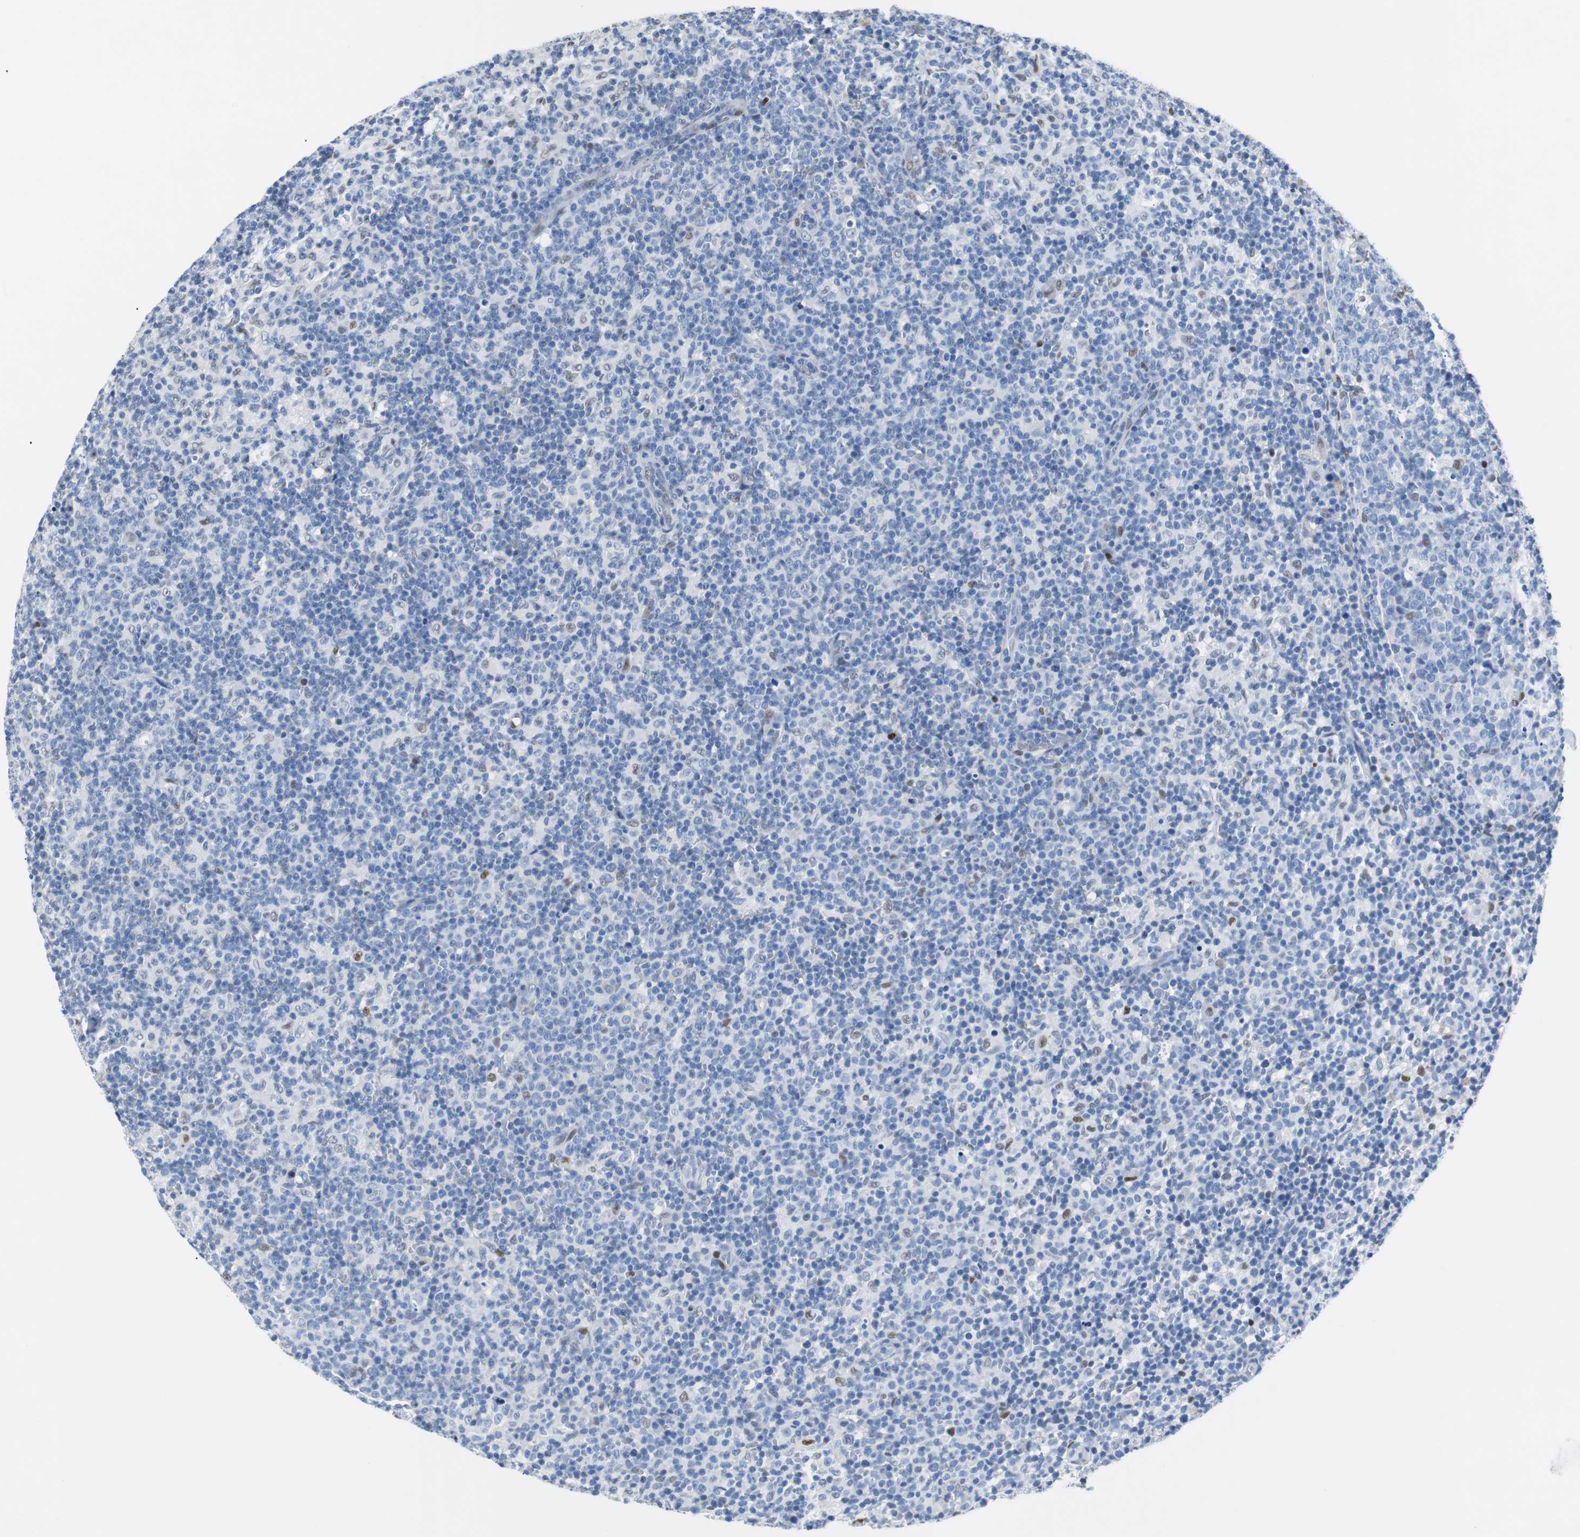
{"staining": {"intensity": "weak", "quantity": "<25%", "location": "nuclear"}, "tissue": "lymph node", "cell_type": "Germinal center cells", "image_type": "normal", "snomed": [{"axis": "morphology", "description": "Normal tissue, NOS"}, {"axis": "morphology", "description": "Inflammation, NOS"}, {"axis": "topography", "description": "Lymph node"}], "caption": "Image shows no significant protein expression in germinal center cells of benign lymph node. (Brightfield microscopy of DAB (3,3'-diaminobenzidine) immunohistochemistry at high magnification).", "gene": "JUN", "patient": {"sex": "male", "age": 55}}